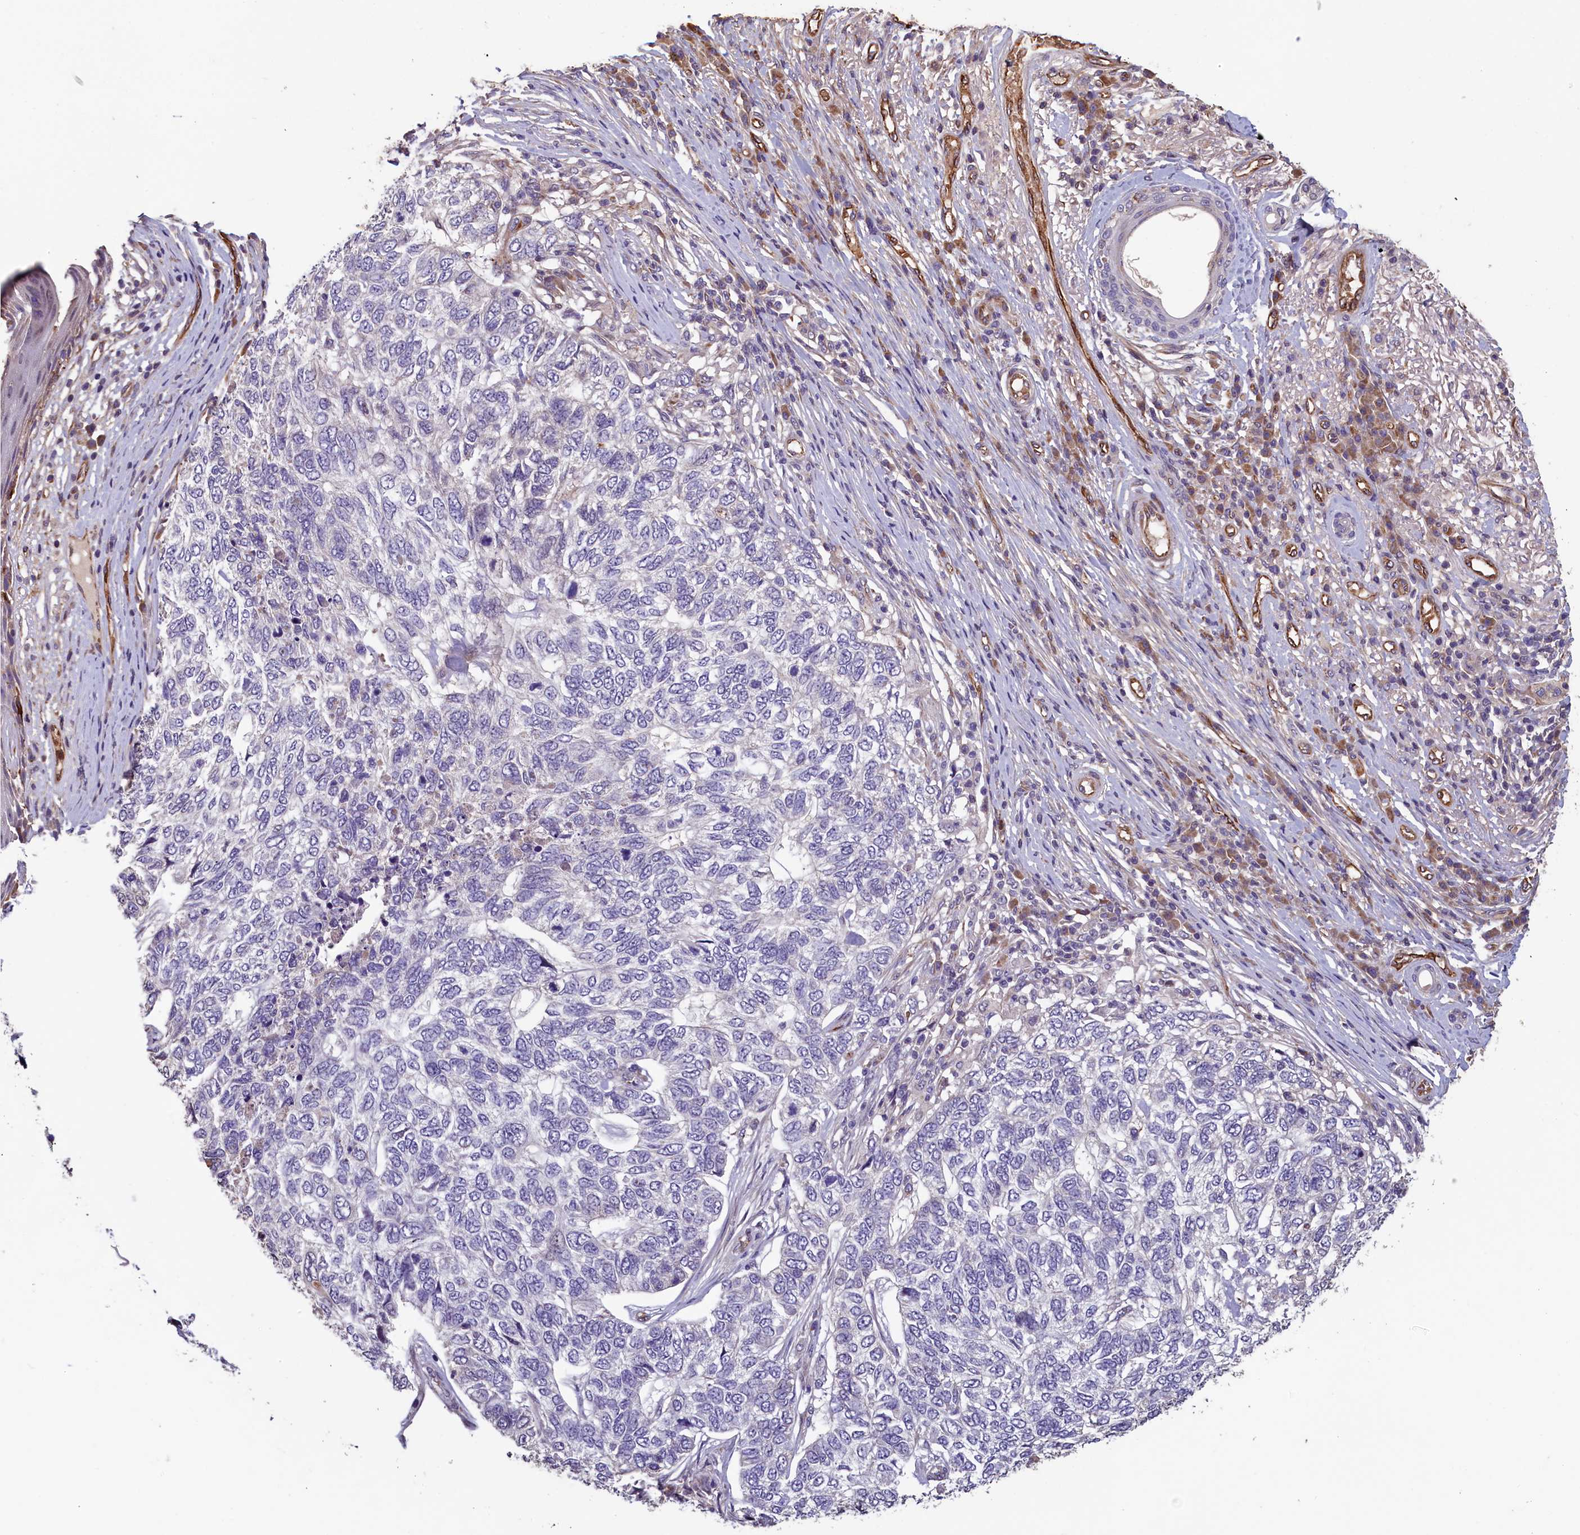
{"staining": {"intensity": "negative", "quantity": "none", "location": "none"}, "tissue": "skin cancer", "cell_type": "Tumor cells", "image_type": "cancer", "snomed": [{"axis": "morphology", "description": "Basal cell carcinoma"}, {"axis": "topography", "description": "Skin"}], "caption": "IHC of basal cell carcinoma (skin) reveals no staining in tumor cells. Brightfield microscopy of immunohistochemistry (IHC) stained with DAB (brown) and hematoxylin (blue), captured at high magnification.", "gene": "ACSBG1", "patient": {"sex": "female", "age": 65}}